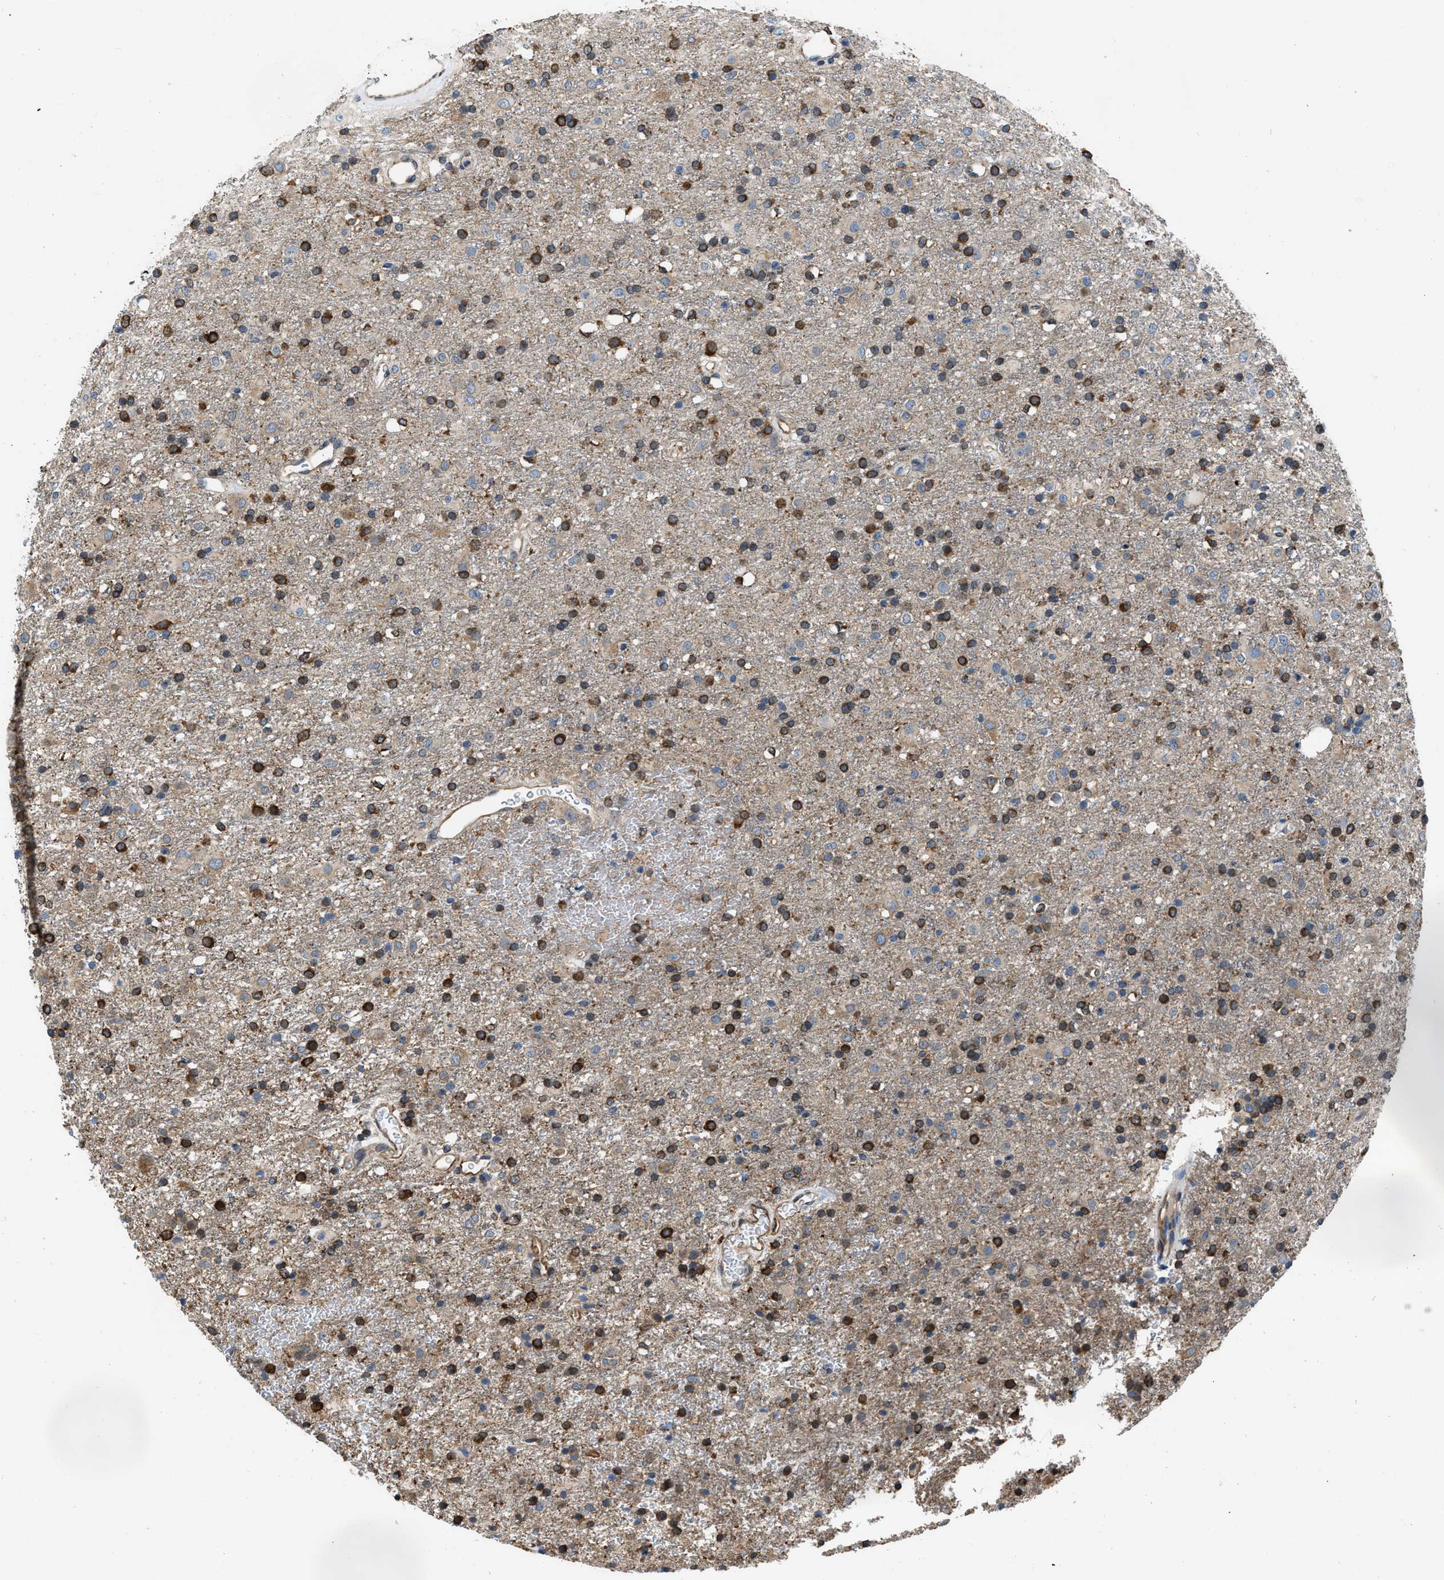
{"staining": {"intensity": "strong", "quantity": ">75%", "location": "cytoplasmic/membranous"}, "tissue": "glioma", "cell_type": "Tumor cells", "image_type": "cancer", "snomed": [{"axis": "morphology", "description": "Glioma, malignant, Low grade"}, {"axis": "topography", "description": "Brain"}], "caption": "Tumor cells display strong cytoplasmic/membranous staining in about >75% of cells in low-grade glioma (malignant).", "gene": "ARL6IP5", "patient": {"sex": "male", "age": 65}}